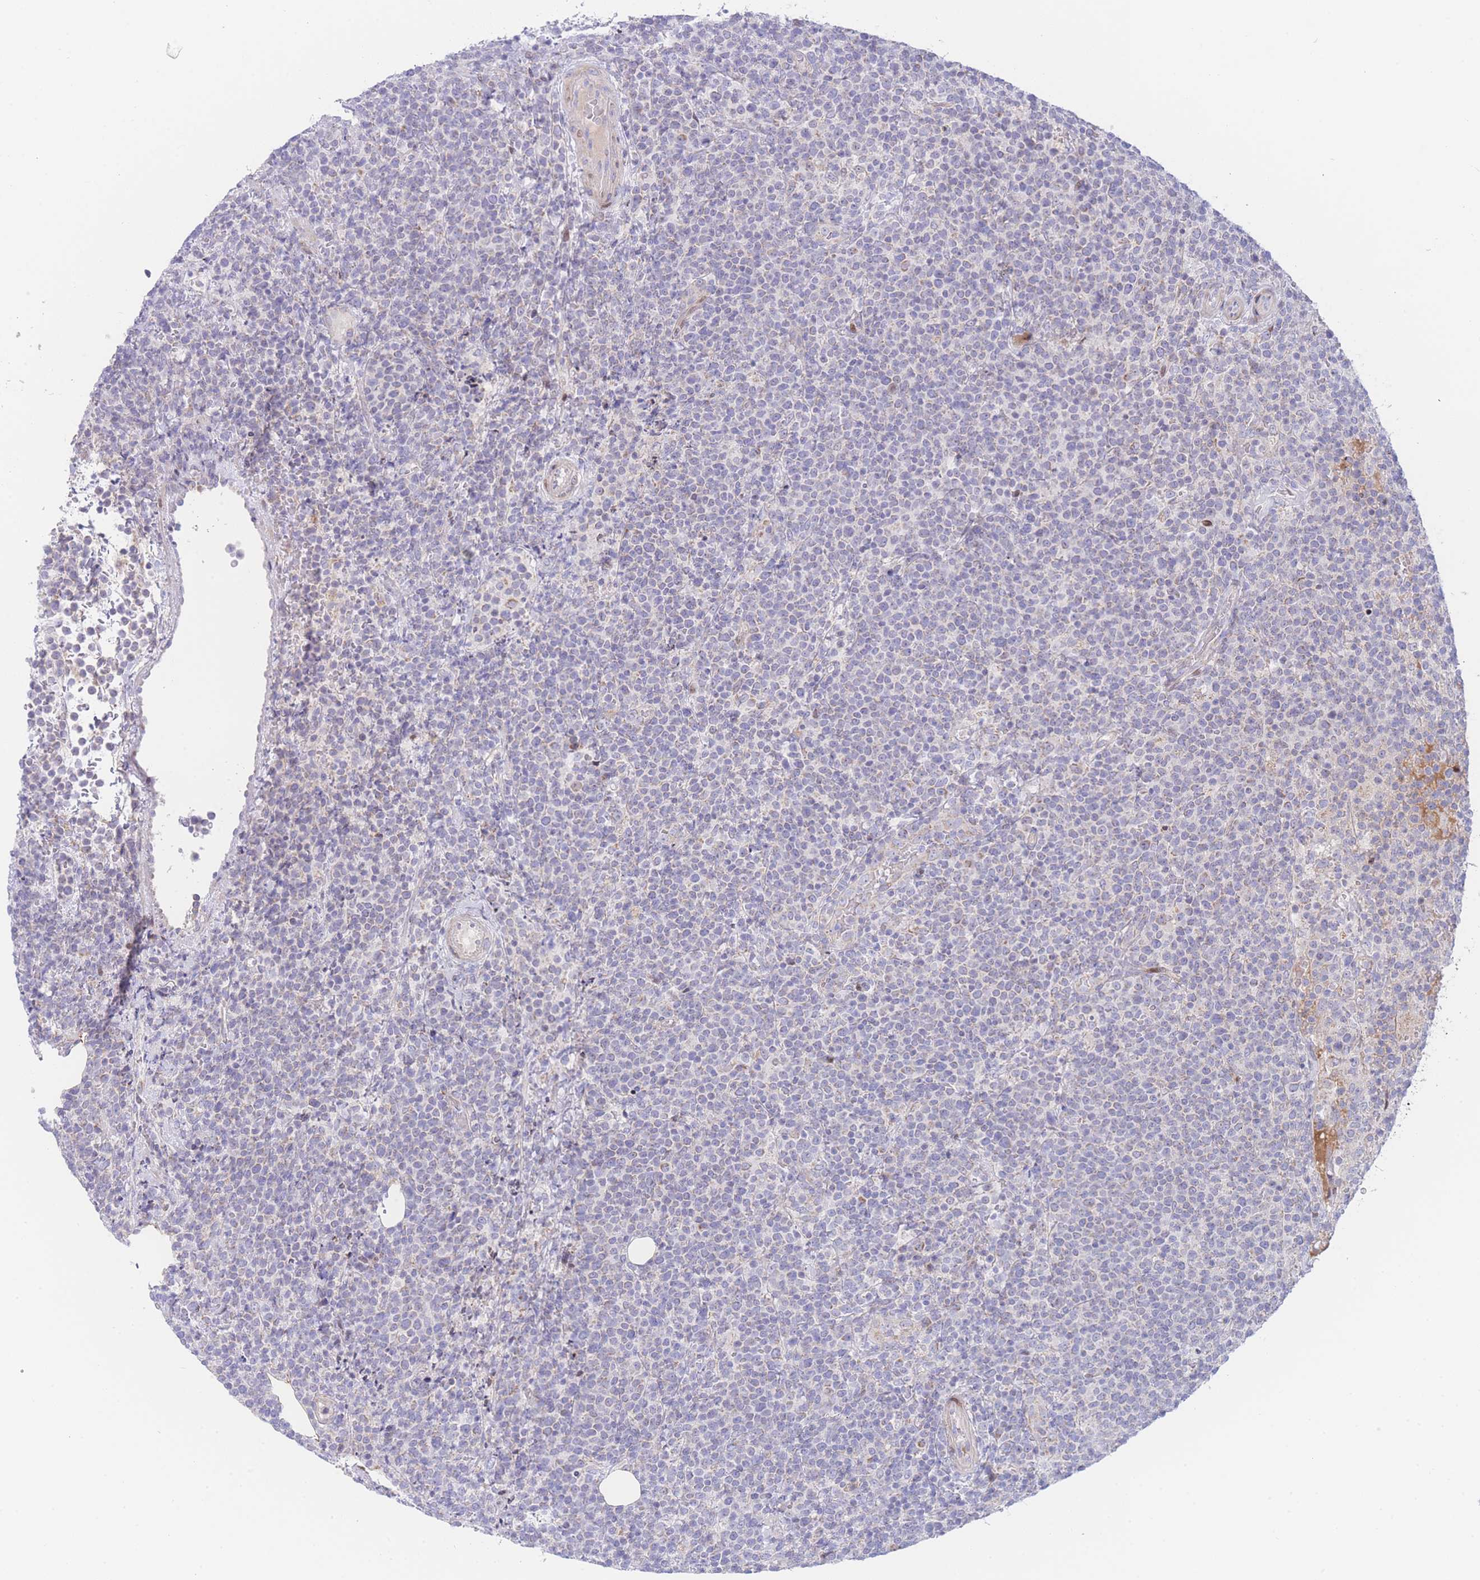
{"staining": {"intensity": "negative", "quantity": "none", "location": "none"}, "tissue": "lymphoma", "cell_type": "Tumor cells", "image_type": "cancer", "snomed": [{"axis": "morphology", "description": "Malignant lymphoma, non-Hodgkin's type, High grade"}, {"axis": "topography", "description": "Lymph node"}], "caption": "This is an immunohistochemistry (IHC) photomicrograph of human lymphoma. There is no positivity in tumor cells.", "gene": "GPAM", "patient": {"sex": "male", "age": 61}}